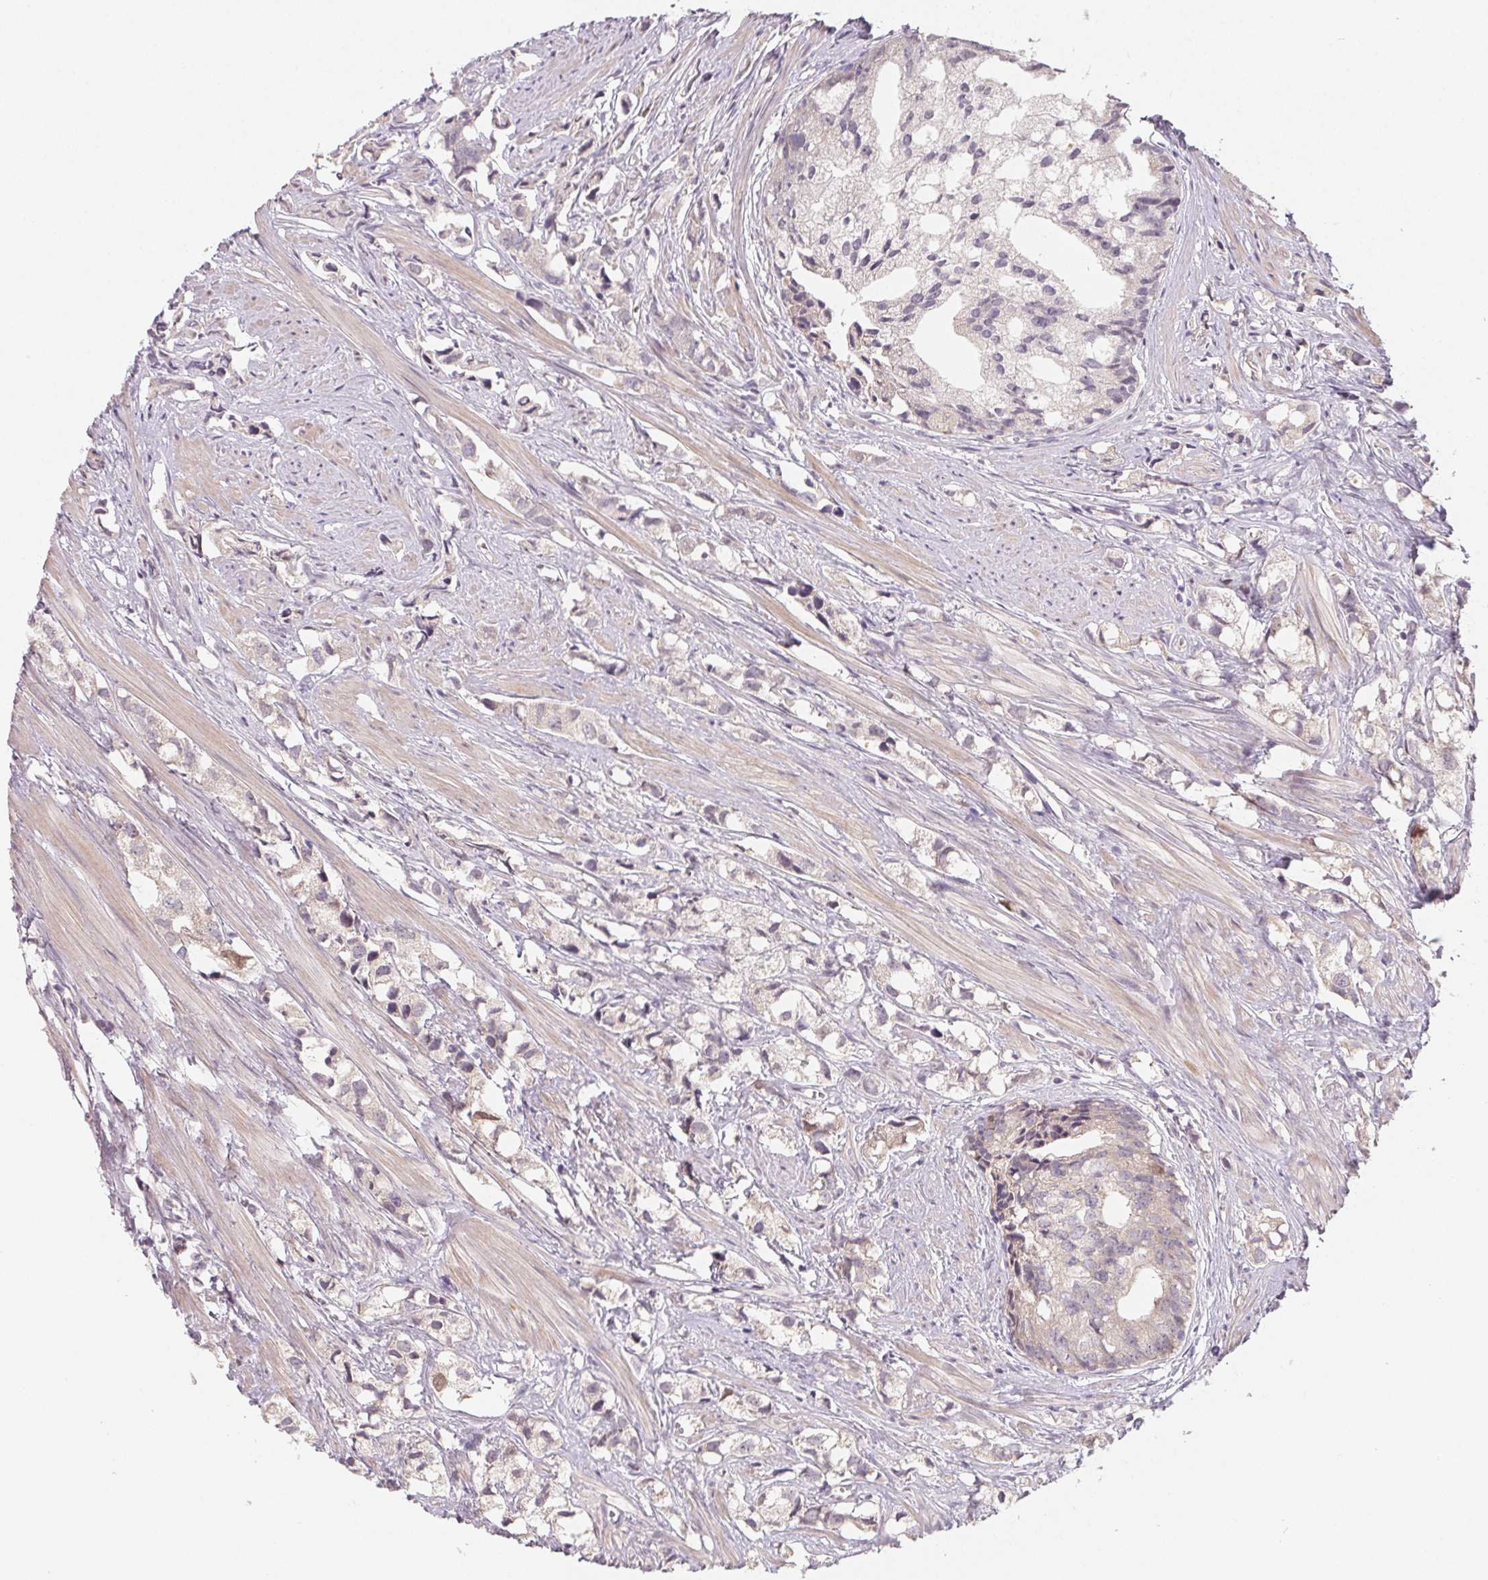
{"staining": {"intensity": "weak", "quantity": "<25%", "location": "cytoplasmic/membranous,nuclear"}, "tissue": "prostate cancer", "cell_type": "Tumor cells", "image_type": "cancer", "snomed": [{"axis": "morphology", "description": "Adenocarcinoma, High grade"}, {"axis": "topography", "description": "Prostate"}], "caption": "Immunohistochemical staining of prostate cancer demonstrates no significant expression in tumor cells.", "gene": "KIFC1", "patient": {"sex": "male", "age": 58}}